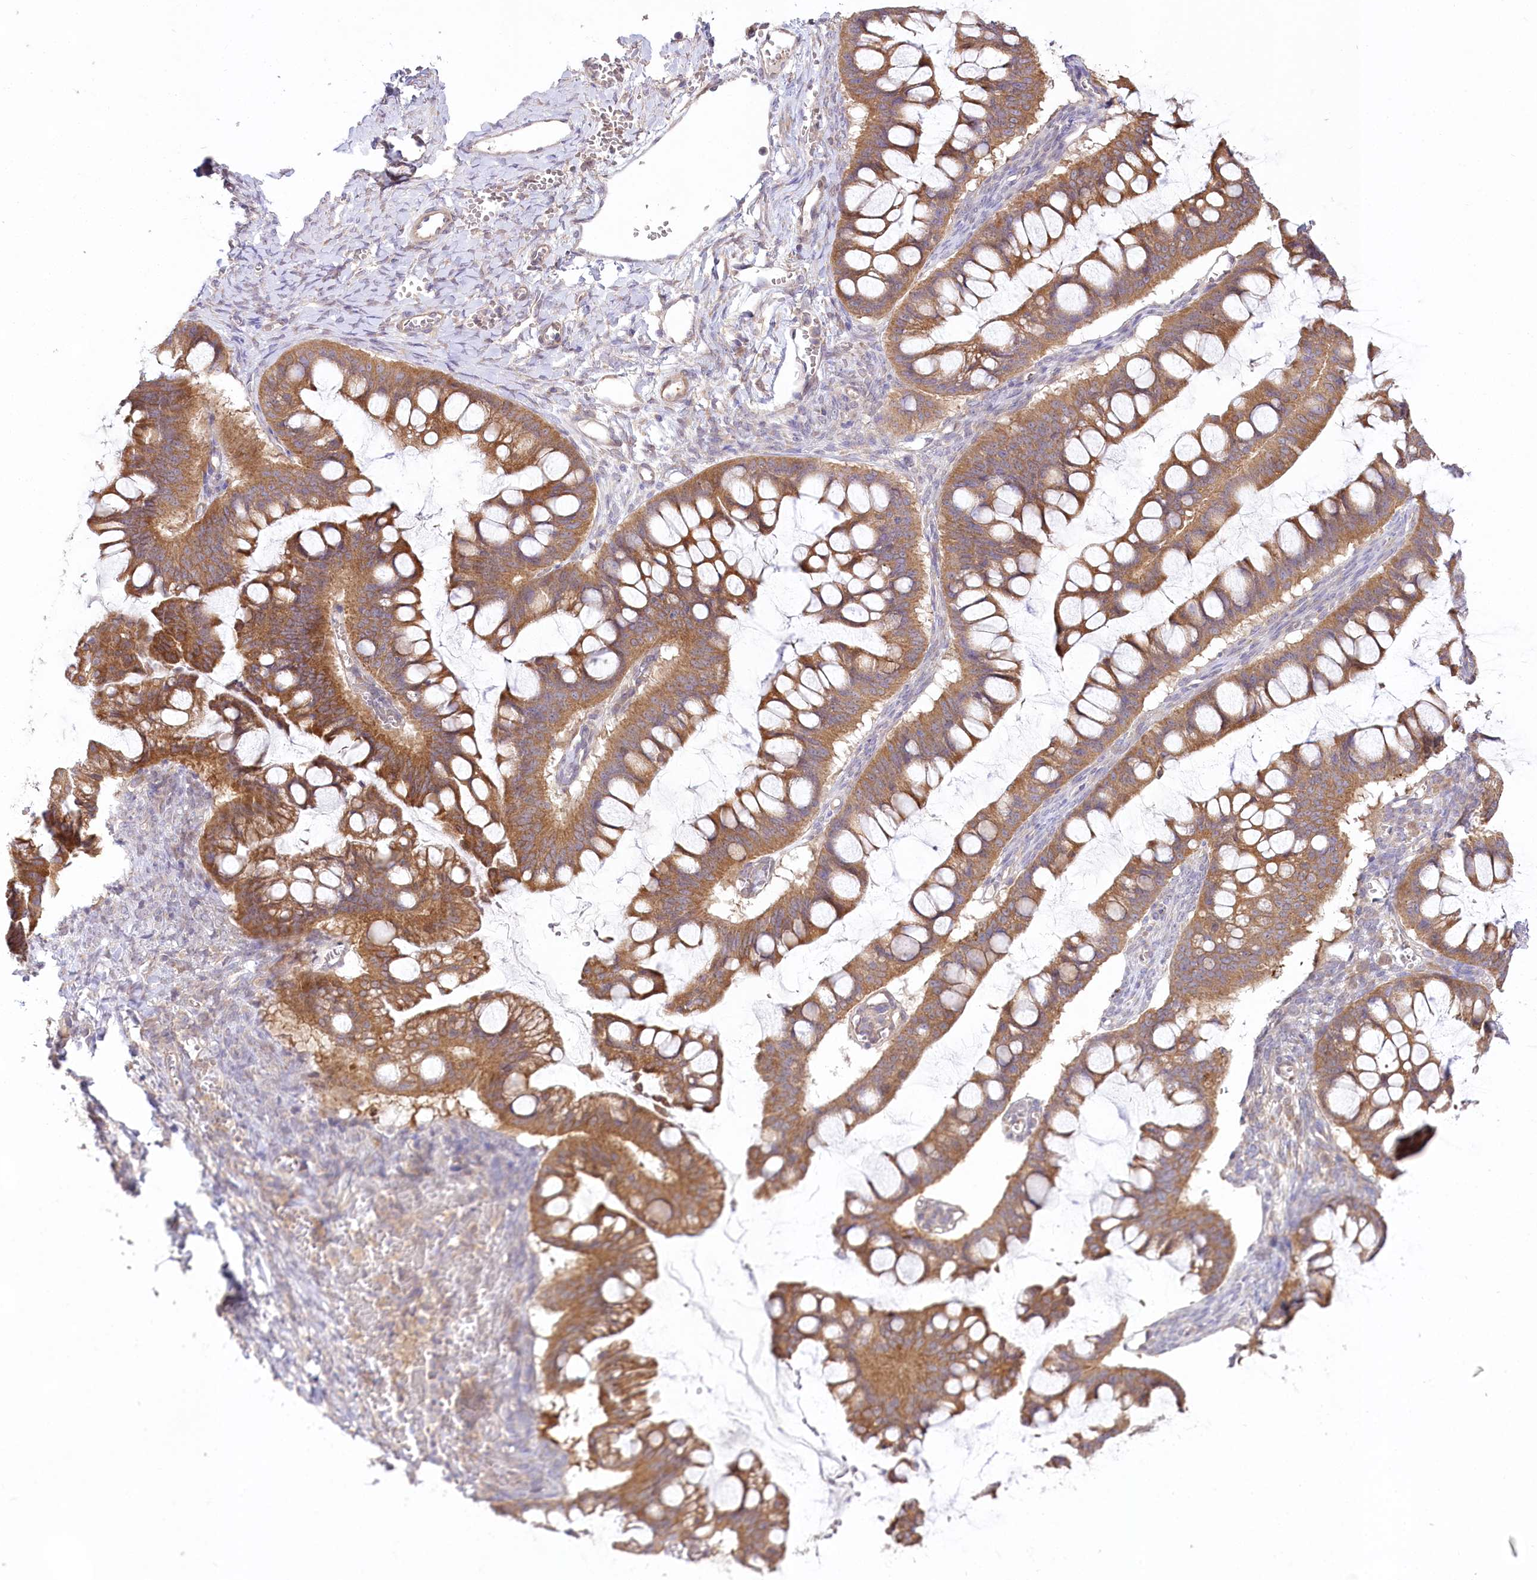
{"staining": {"intensity": "moderate", "quantity": ">75%", "location": "cytoplasmic/membranous"}, "tissue": "ovarian cancer", "cell_type": "Tumor cells", "image_type": "cancer", "snomed": [{"axis": "morphology", "description": "Cystadenocarcinoma, mucinous, NOS"}, {"axis": "topography", "description": "Ovary"}], "caption": "A medium amount of moderate cytoplasmic/membranous positivity is seen in approximately >75% of tumor cells in ovarian cancer (mucinous cystadenocarcinoma) tissue.", "gene": "PYROXD1", "patient": {"sex": "female", "age": 73}}